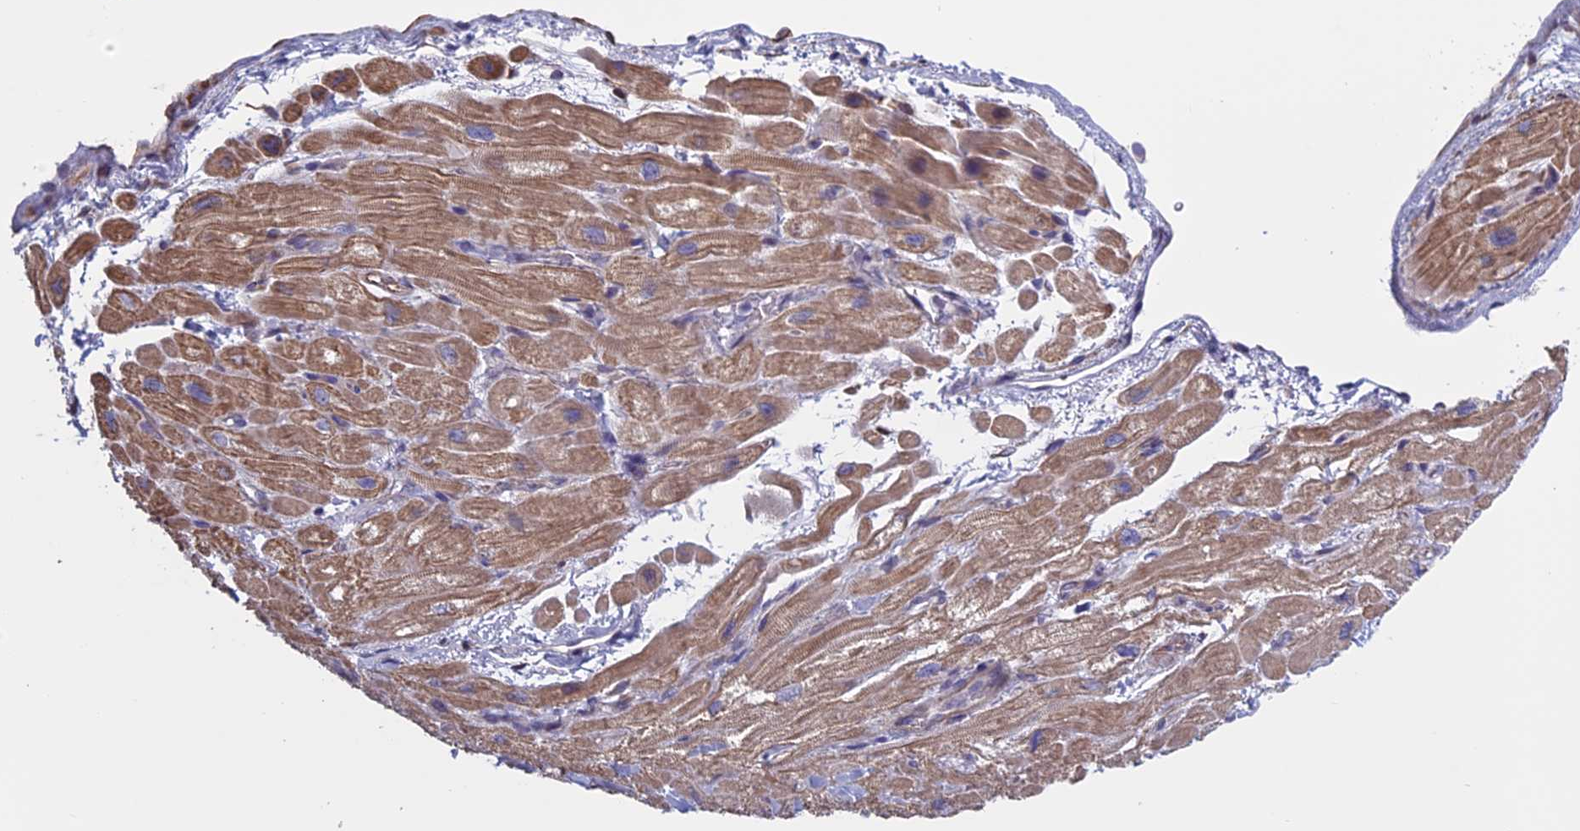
{"staining": {"intensity": "weak", "quantity": "25%-75%", "location": "cytoplasmic/membranous"}, "tissue": "heart muscle", "cell_type": "Cardiomyocytes", "image_type": "normal", "snomed": [{"axis": "morphology", "description": "Normal tissue, NOS"}, {"axis": "topography", "description": "Heart"}], "caption": "Cardiomyocytes show weak cytoplasmic/membranous expression in about 25%-75% of cells in unremarkable heart muscle.", "gene": "BCL2L10", "patient": {"sex": "male", "age": 65}}